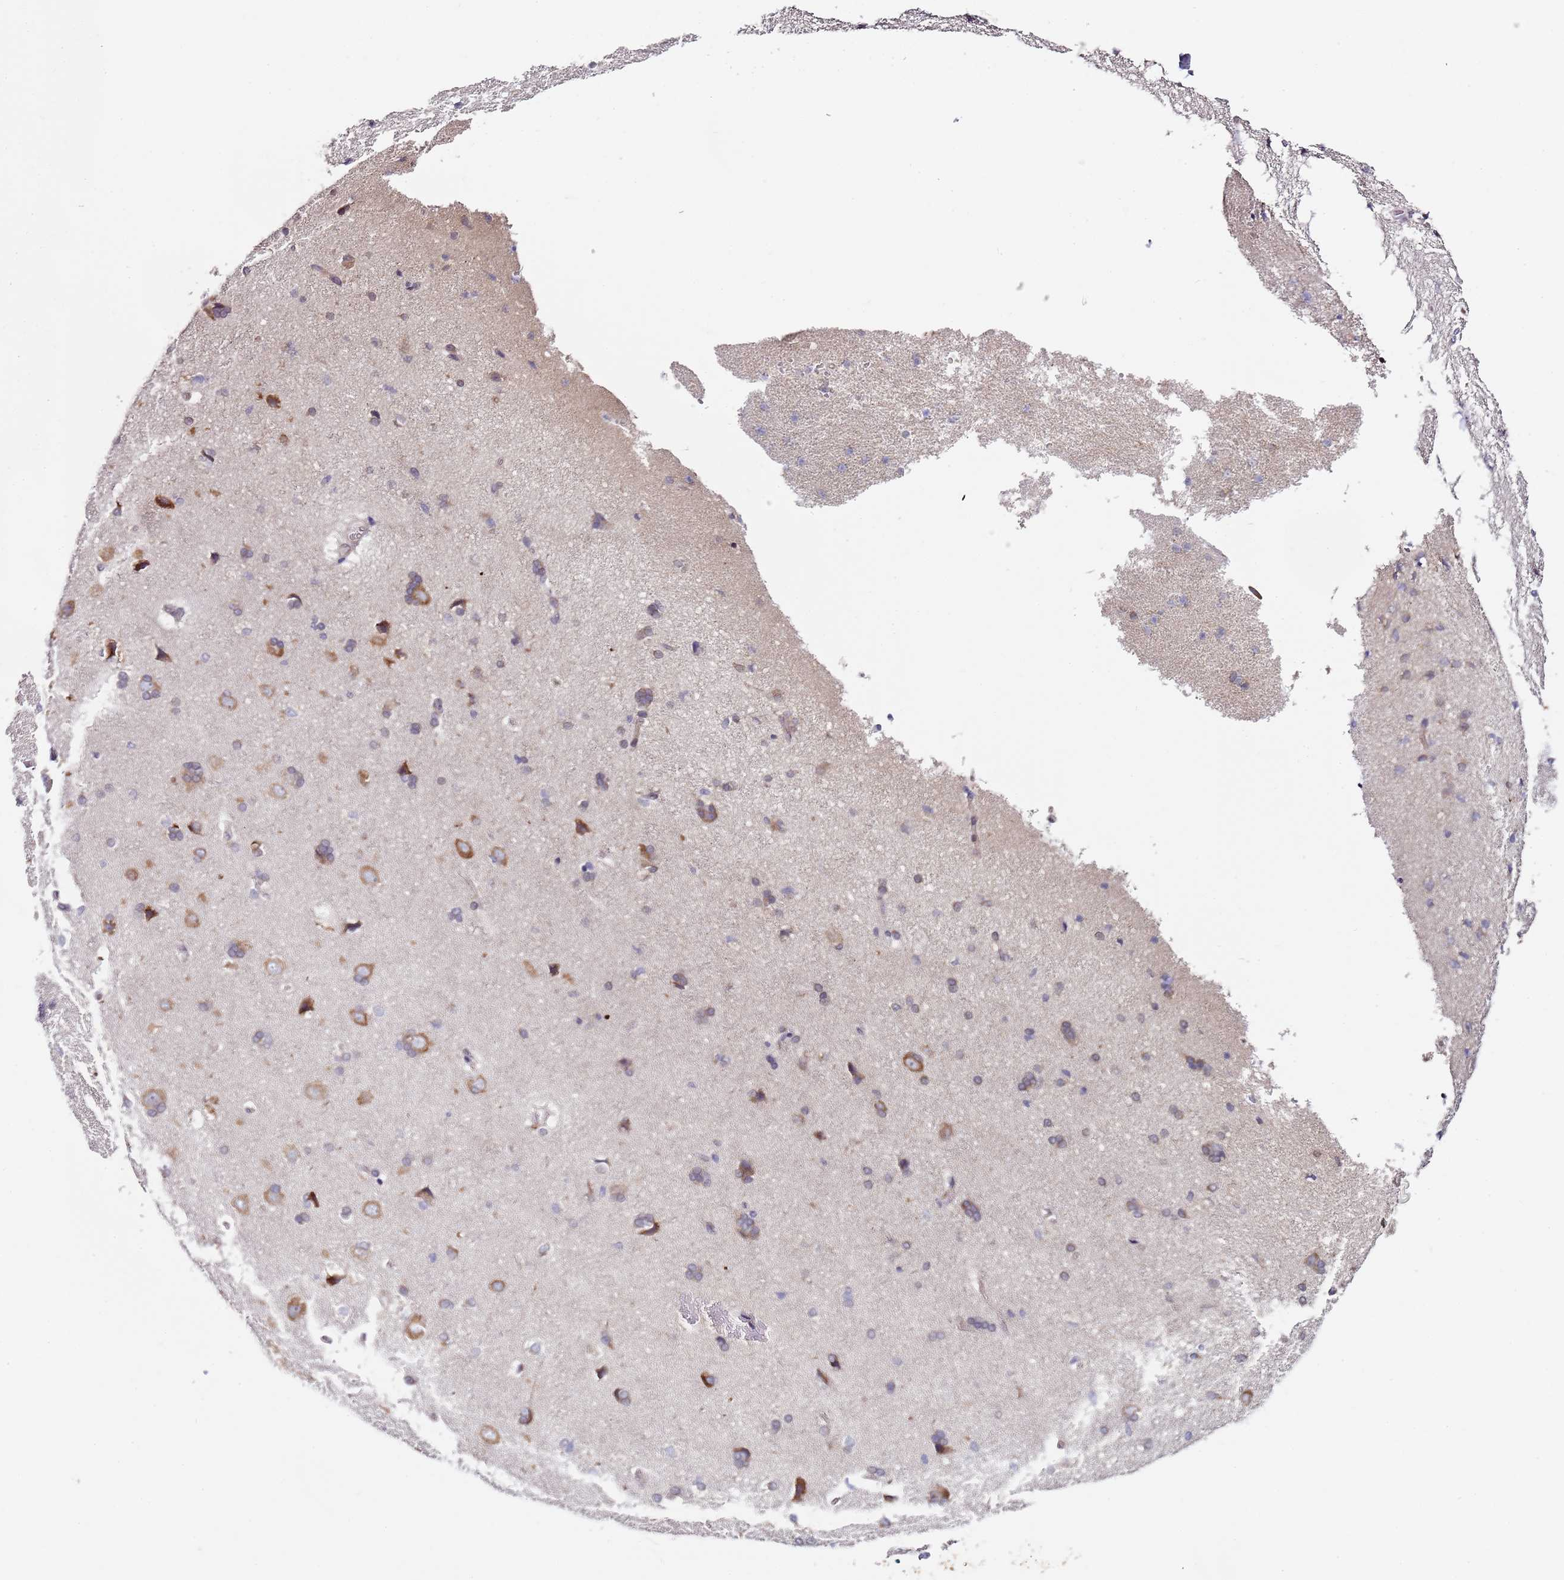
{"staining": {"intensity": "negative", "quantity": "none", "location": "none"}, "tissue": "cerebral cortex", "cell_type": "Endothelial cells", "image_type": "normal", "snomed": [{"axis": "morphology", "description": "Normal tissue, NOS"}, {"axis": "topography", "description": "Cerebral cortex"}], "caption": "Protein analysis of normal cerebral cortex reveals no significant staining in endothelial cells.", "gene": "TBC1D9", "patient": {"sex": "male", "age": 62}}